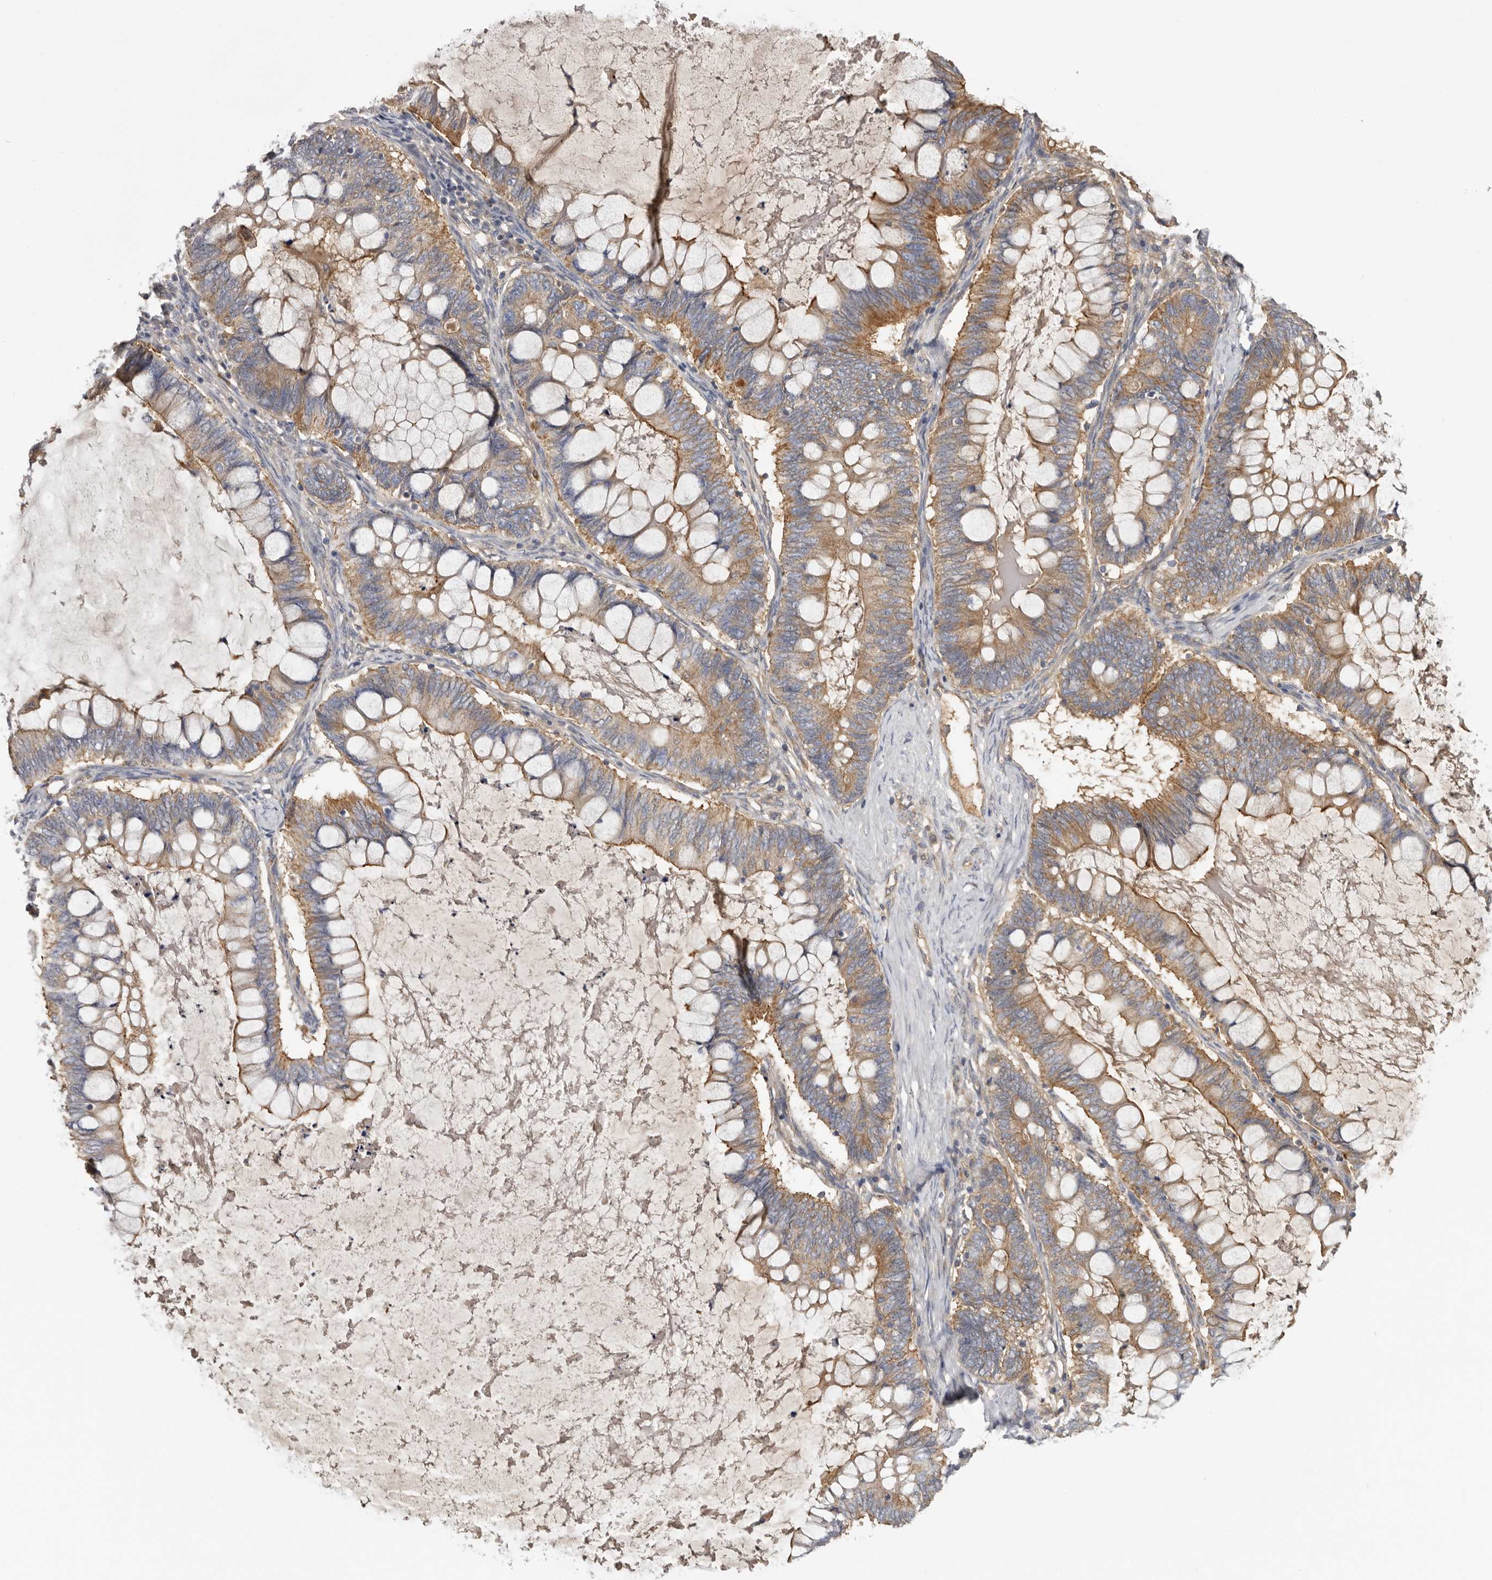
{"staining": {"intensity": "moderate", "quantity": ">75%", "location": "cytoplasmic/membranous"}, "tissue": "ovarian cancer", "cell_type": "Tumor cells", "image_type": "cancer", "snomed": [{"axis": "morphology", "description": "Cystadenocarcinoma, mucinous, NOS"}, {"axis": "topography", "description": "Ovary"}], "caption": "Human ovarian cancer stained for a protein (brown) reveals moderate cytoplasmic/membranous positive positivity in about >75% of tumor cells.", "gene": "INKA2", "patient": {"sex": "female", "age": 61}}